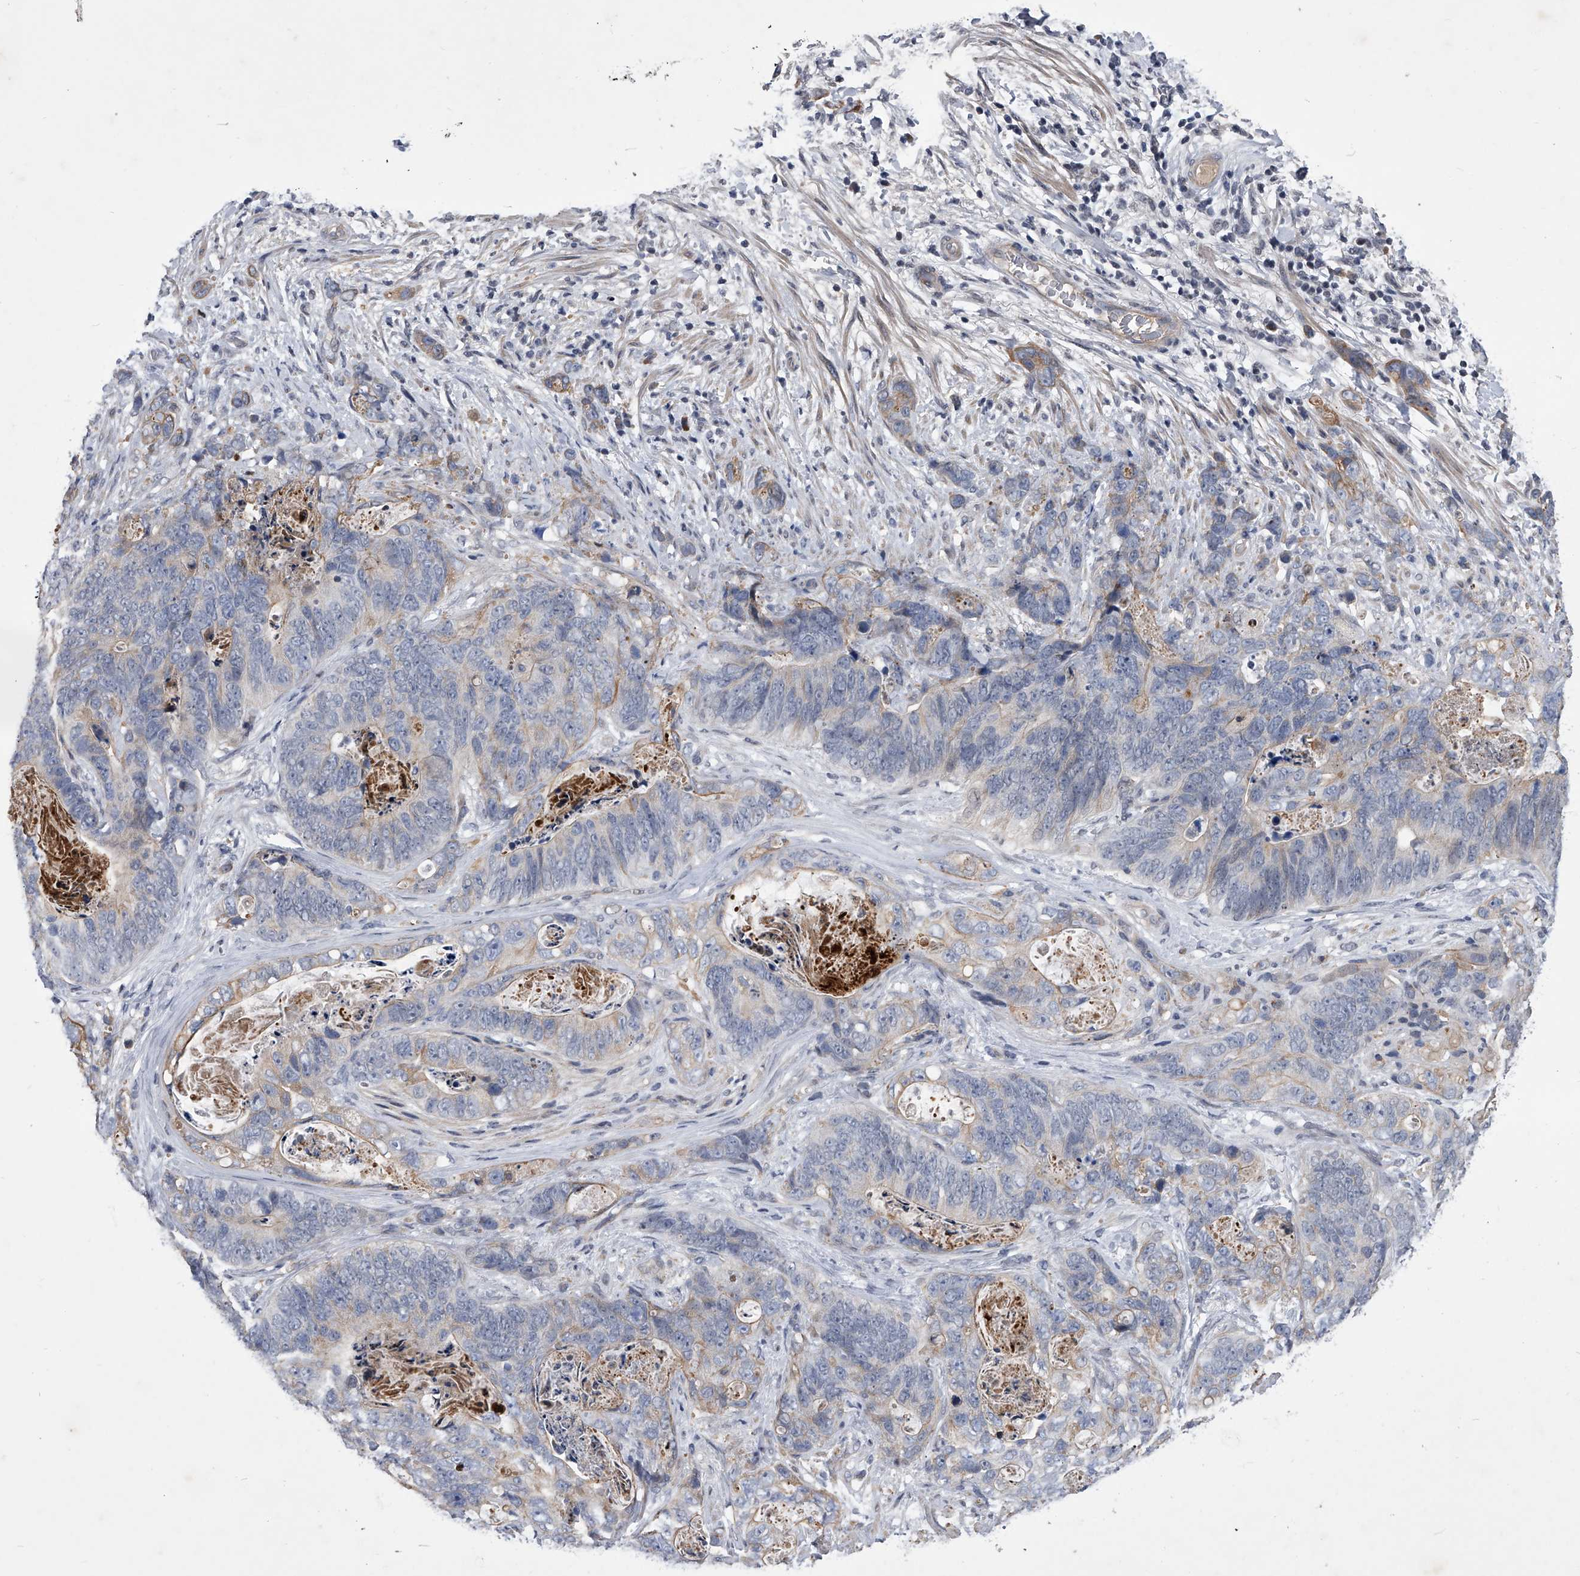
{"staining": {"intensity": "weak", "quantity": "25%-75%", "location": "cytoplasmic/membranous"}, "tissue": "stomach cancer", "cell_type": "Tumor cells", "image_type": "cancer", "snomed": [{"axis": "morphology", "description": "Normal tissue, NOS"}, {"axis": "morphology", "description": "Adenocarcinoma, NOS"}, {"axis": "topography", "description": "Stomach"}], "caption": "Protein staining by IHC reveals weak cytoplasmic/membranous positivity in about 25%-75% of tumor cells in stomach cancer.", "gene": "ZNF76", "patient": {"sex": "female", "age": 89}}